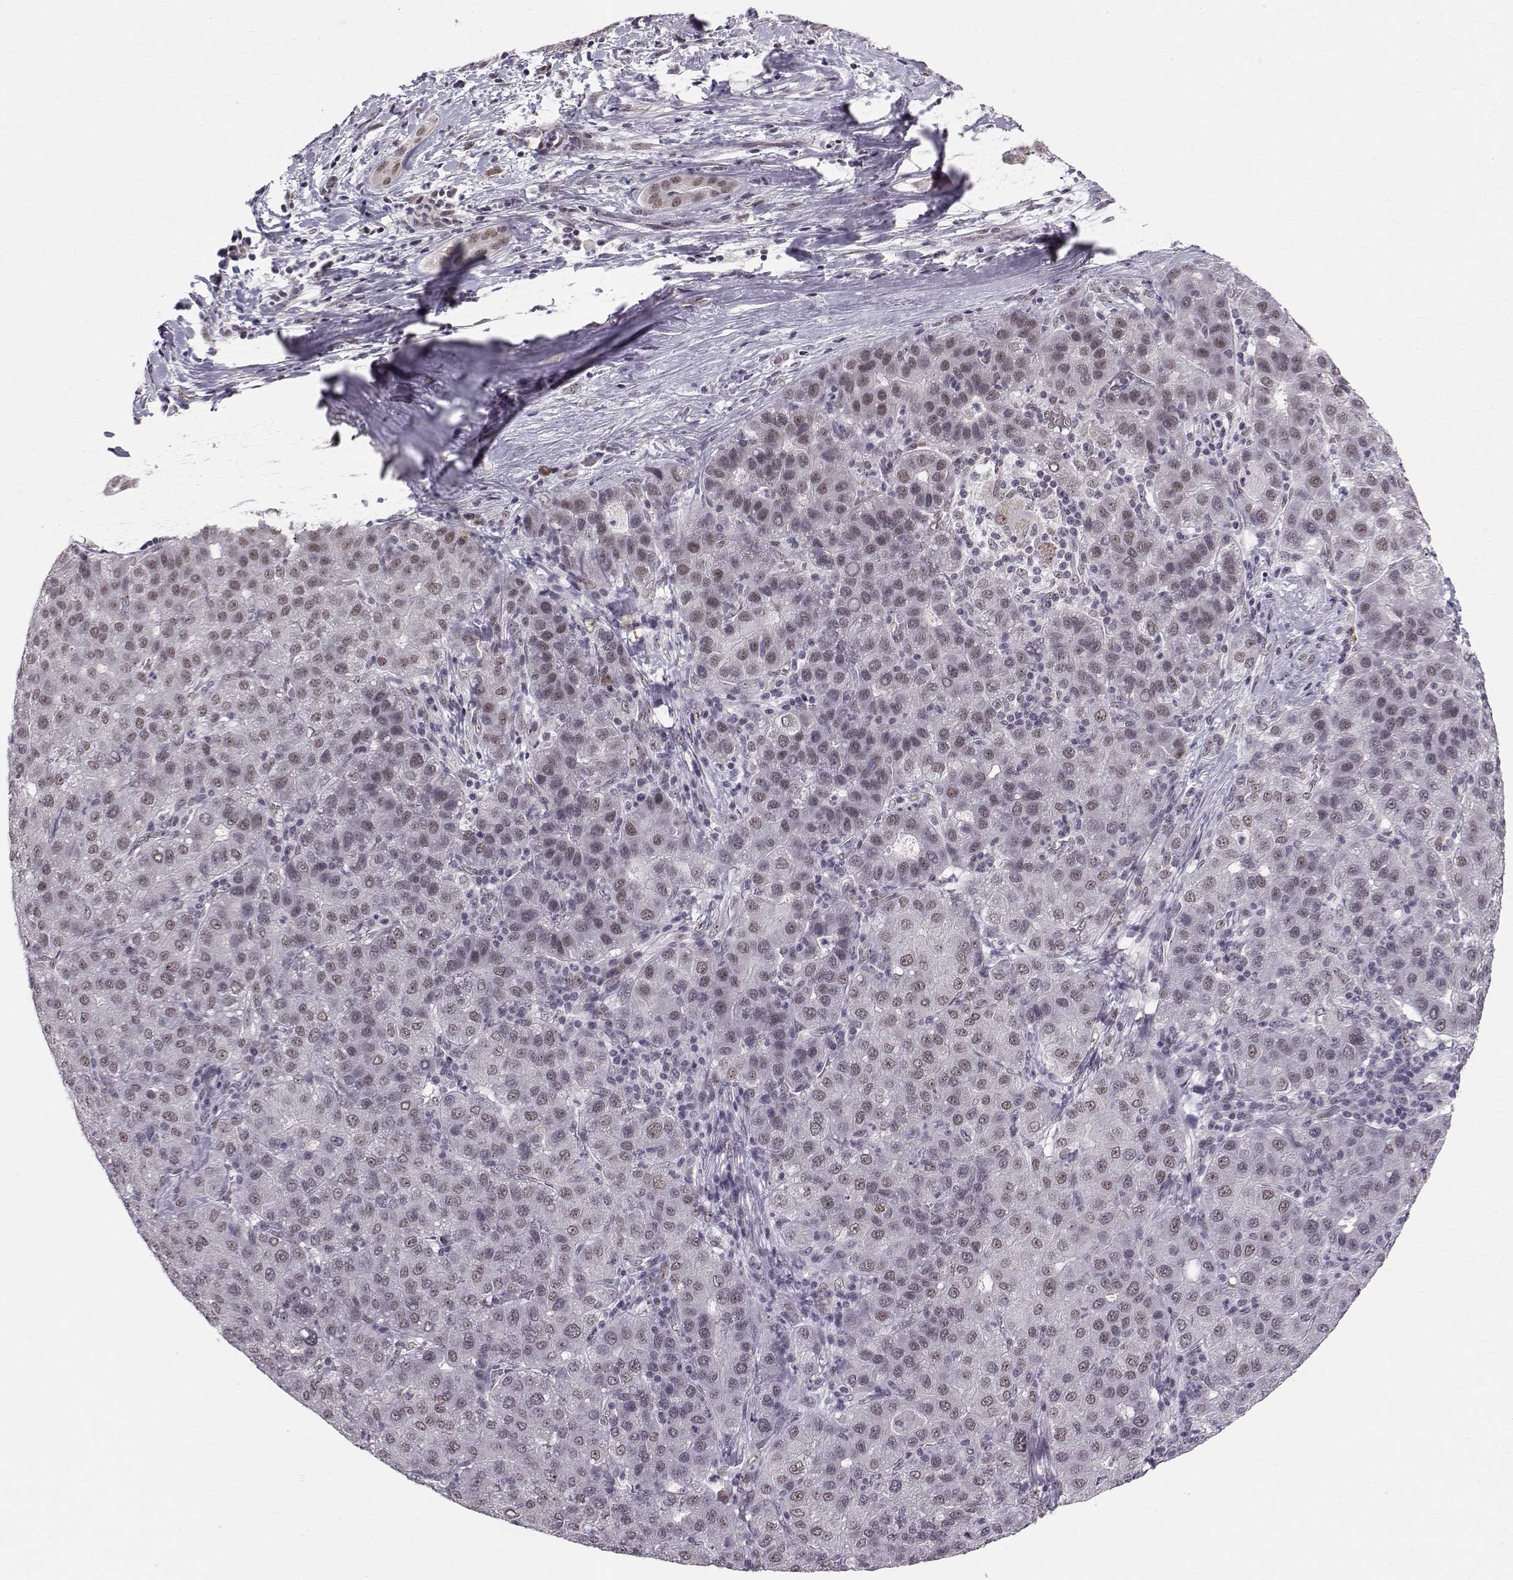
{"staining": {"intensity": "weak", "quantity": "25%-75%", "location": "nuclear"}, "tissue": "liver cancer", "cell_type": "Tumor cells", "image_type": "cancer", "snomed": [{"axis": "morphology", "description": "Carcinoma, Hepatocellular, NOS"}, {"axis": "topography", "description": "Liver"}], "caption": "DAB immunohistochemical staining of liver cancer demonstrates weak nuclear protein positivity in about 25%-75% of tumor cells.", "gene": "RPP38", "patient": {"sex": "male", "age": 65}}